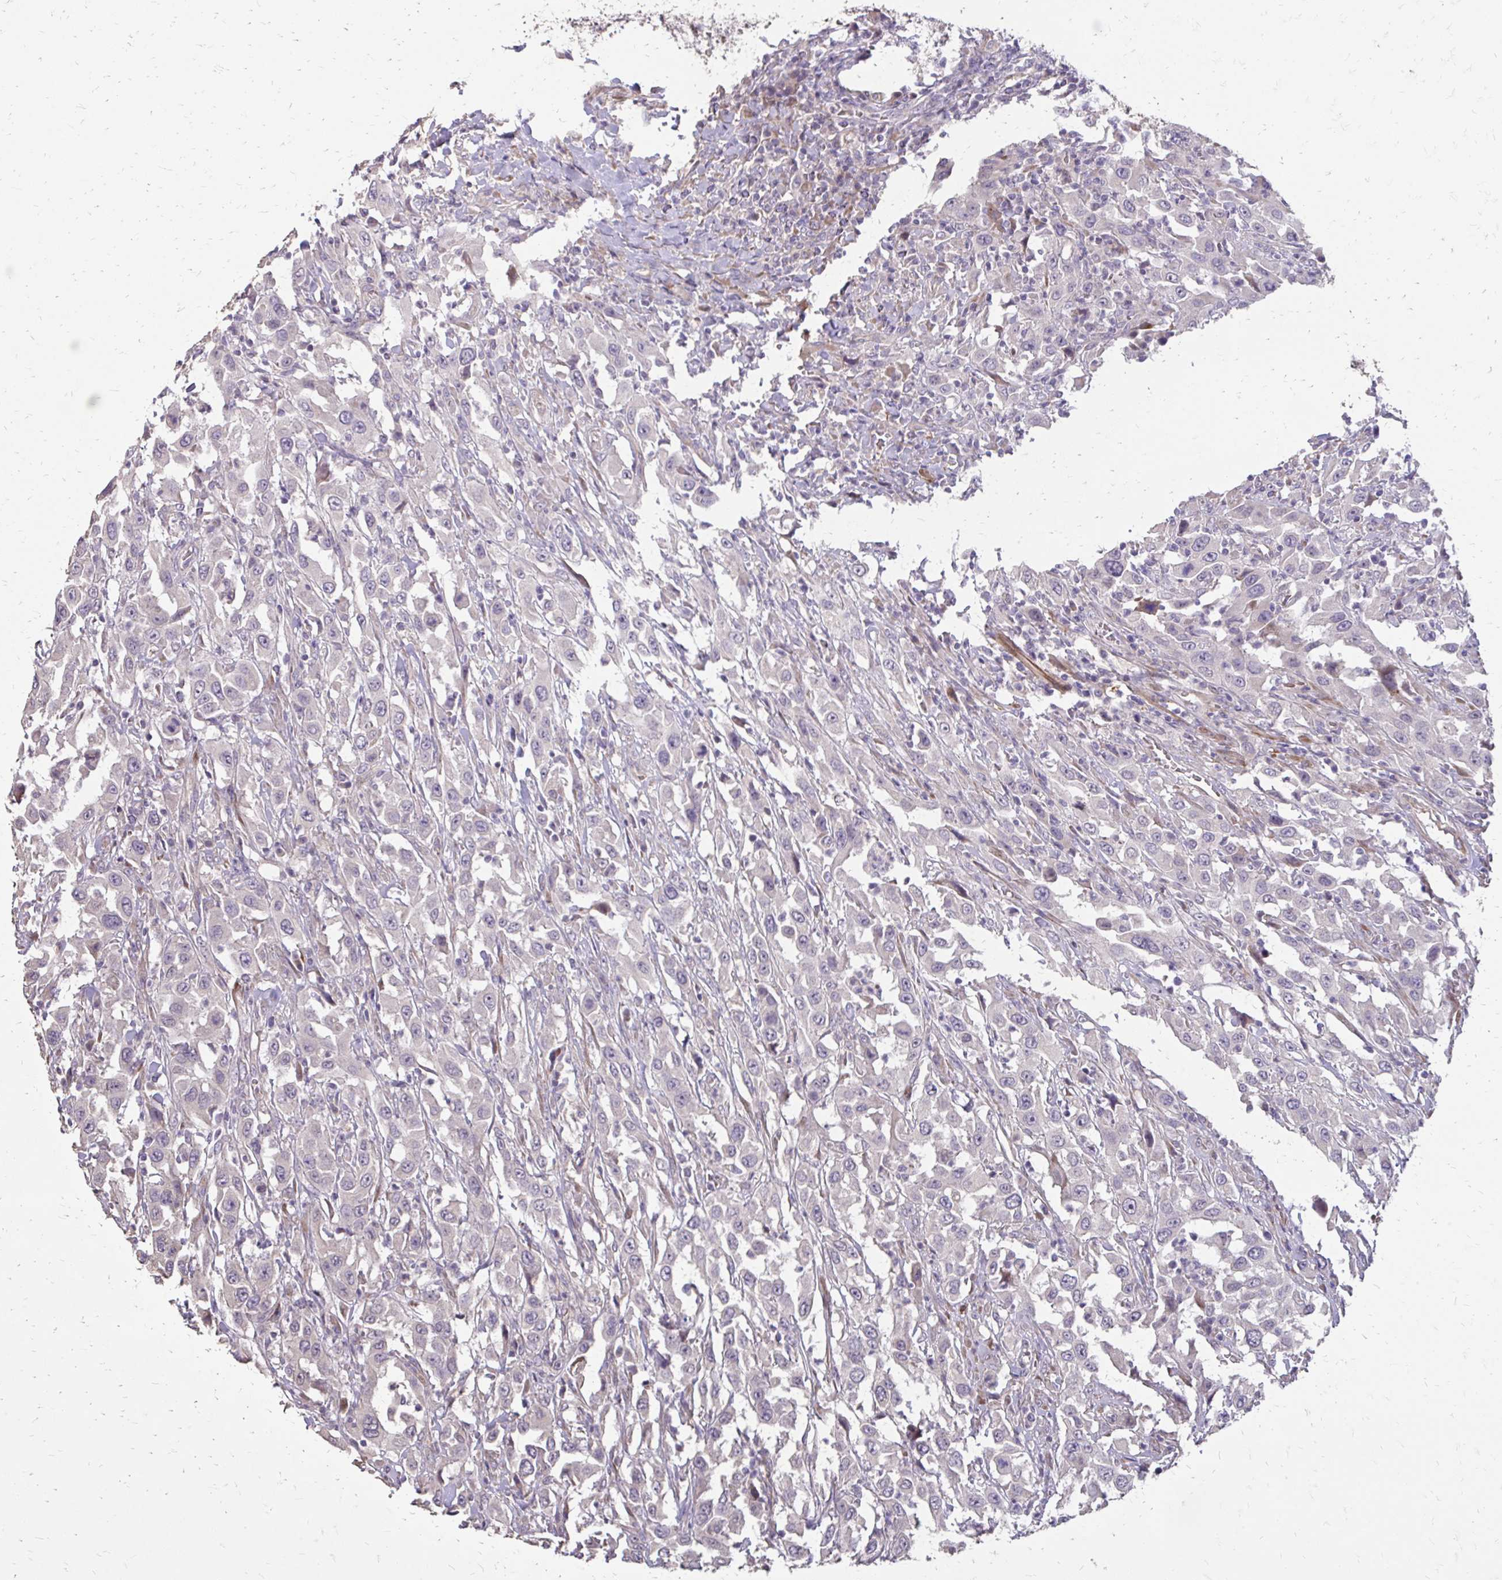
{"staining": {"intensity": "negative", "quantity": "none", "location": "none"}, "tissue": "urothelial cancer", "cell_type": "Tumor cells", "image_type": "cancer", "snomed": [{"axis": "morphology", "description": "Urothelial carcinoma, High grade"}, {"axis": "topography", "description": "Urinary bladder"}], "caption": "The image shows no significant expression in tumor cells of urothelial cancer.", "gene": "MYORG", "patient": {"sex": "male", "age": 61}}